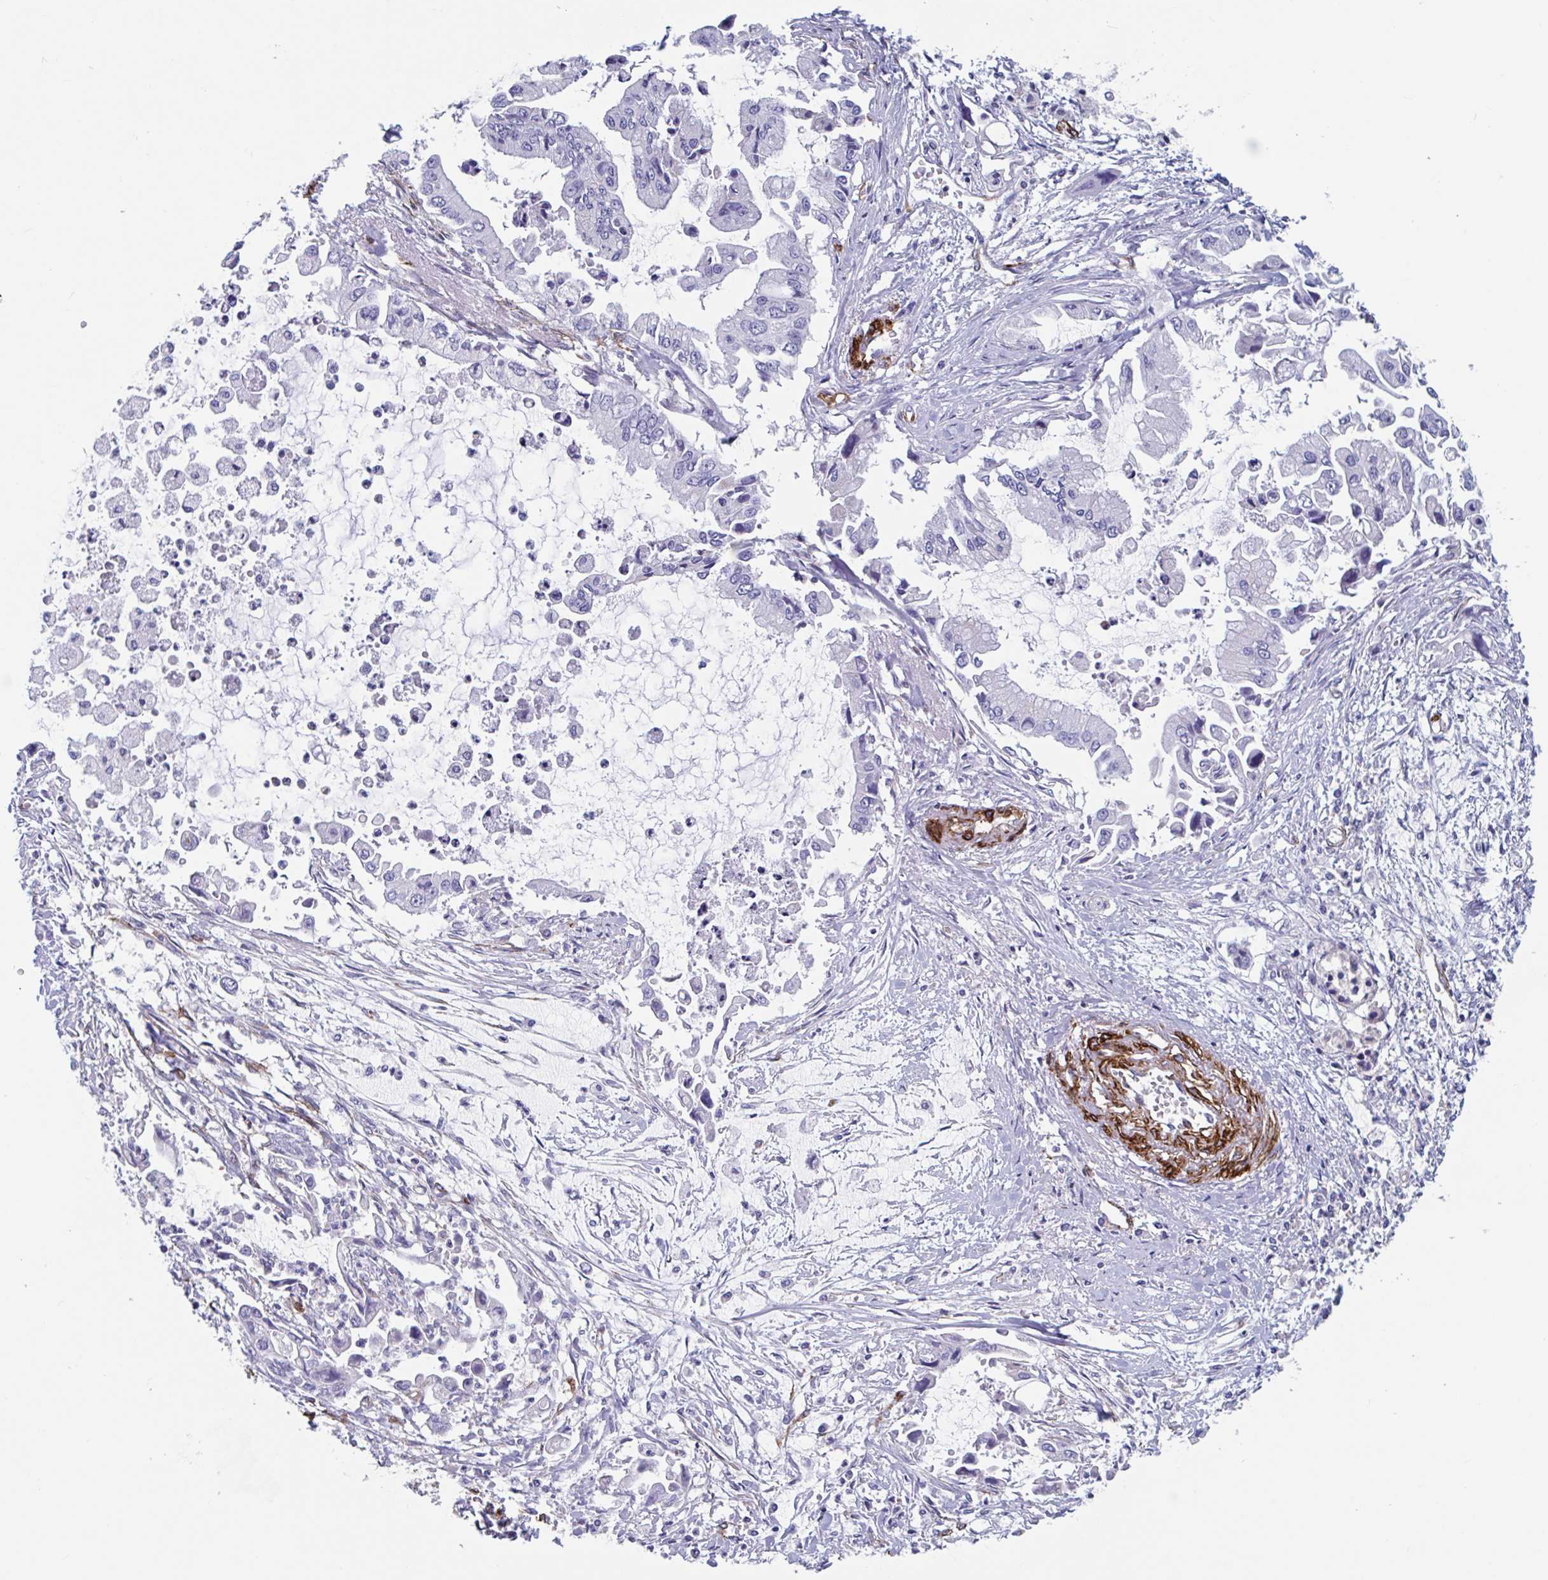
{"staining": {"intensity": "negative", "quantity": "none", "location": "none"}, "tissue": "pancreatic cancer", "cell_type": "Tumor cells", "image_type": "cancer", "snomed": [{"axis": "morphology", "description": "Adenocarcinoma, NOS"}, {"axis": "topography", "description": "Pancreas"}], "caption": "Immunohistochemistry (IHC) image of neoplastic tissue: human pancreatic cancer (adenocarcinoma) stained with DAB (3,3'-diaminobenzidine) demonstrates no significant protein expression in tumor cells.", "gene": "ZNHIT2", "patient": {"sex": "male", "age": 84}}